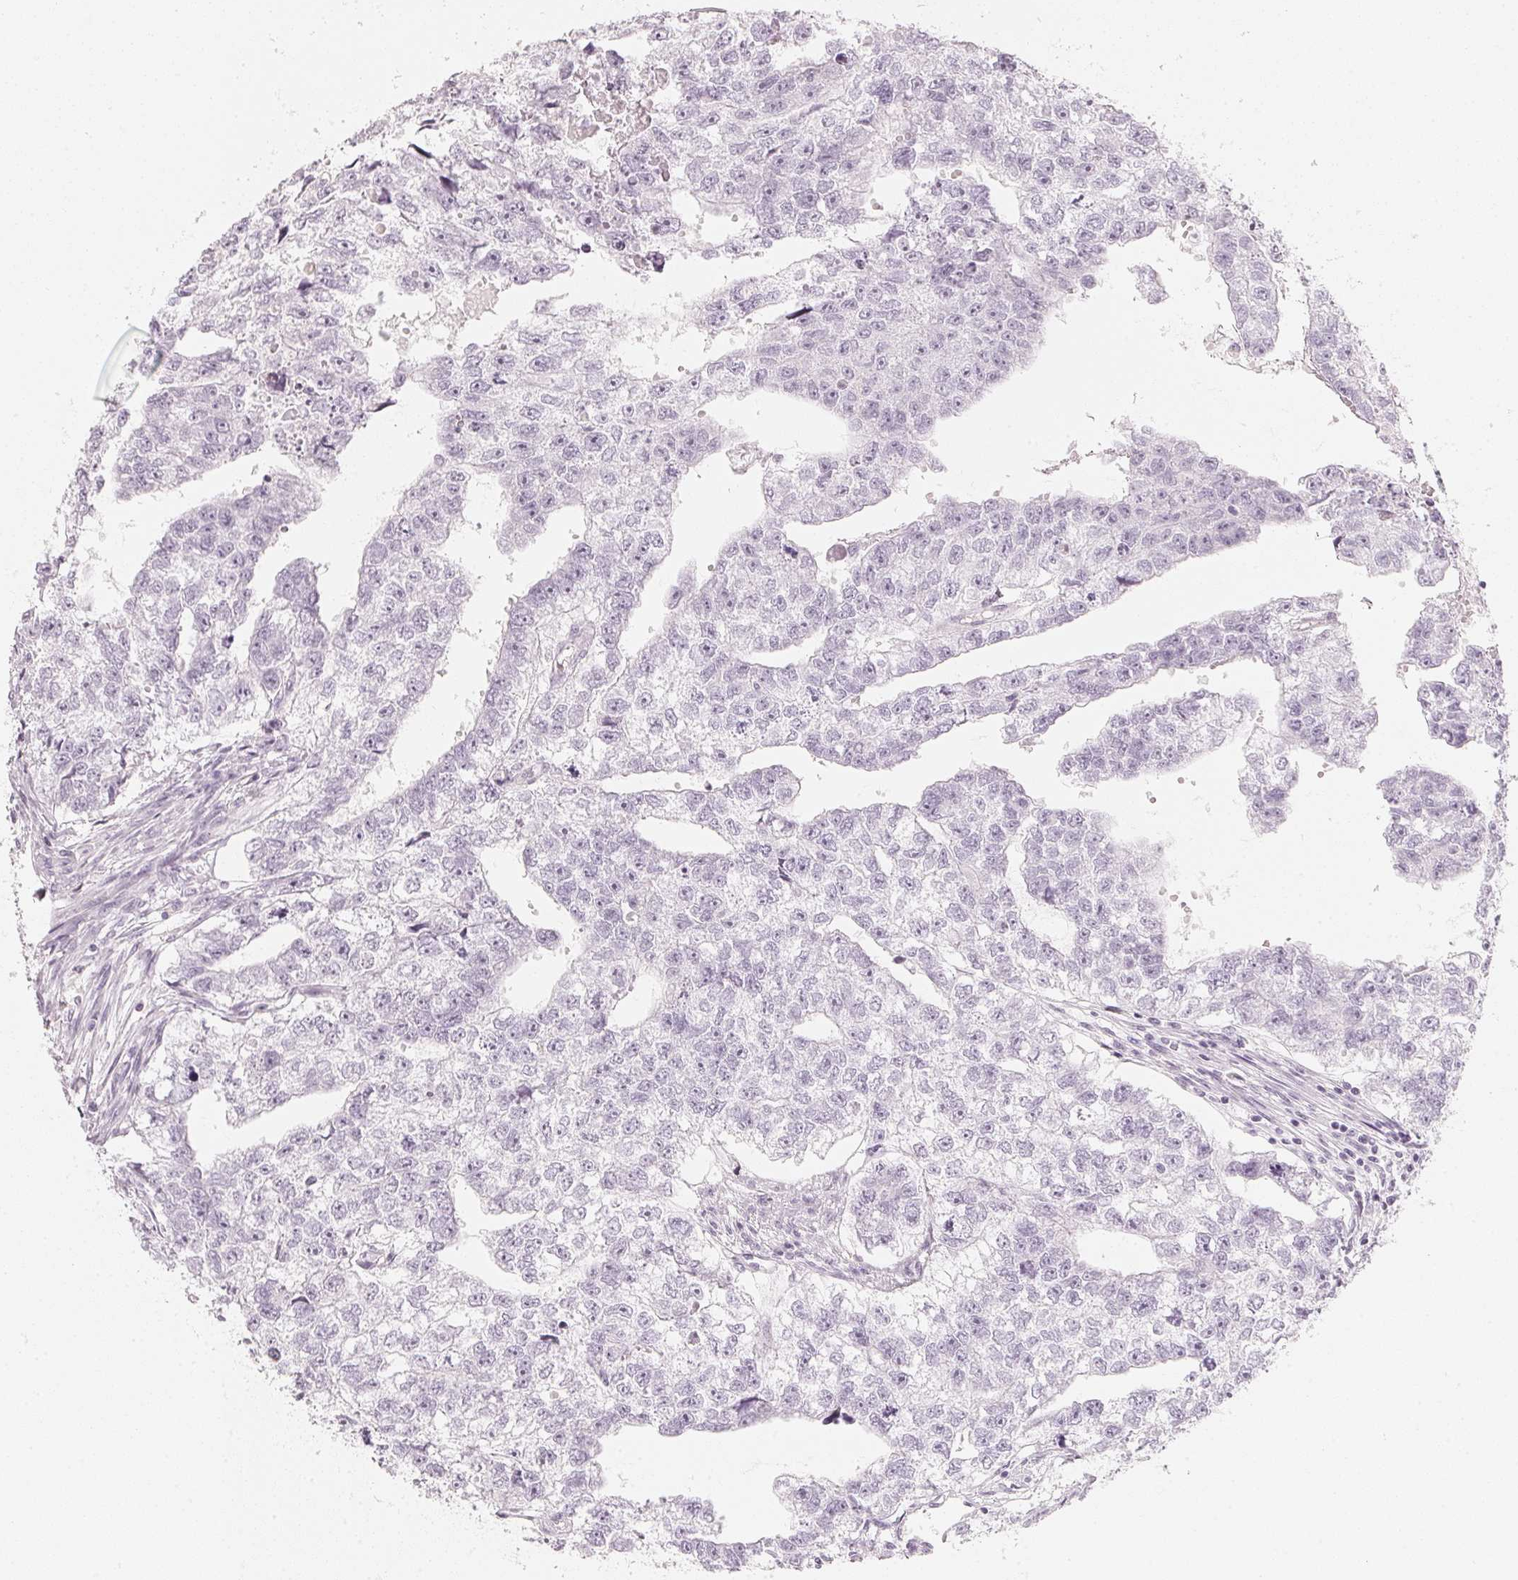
{"staining": {"intensity": "negative", "quantity": "none", "location": "none"}, "tissue": "testis cancer", "cell_type": "Tumor cells", "image_type": "cancer", "snomed": [{"axis": "morphology", "description": "Carcinoma, Embryonal, NOS"}, {"axis": "morphology", "description": "Teratoma, malignant, NOS"}, {"axis": "topography", "description": "Testis"}], "caption": "High power microscopy micrograph of an IHC micrograph of embryonal carcinoma (testis), revealing no significant staining in tumor cells.", "gene": "SLC22A8", "patient": {"sex": "male", "age": 44}}